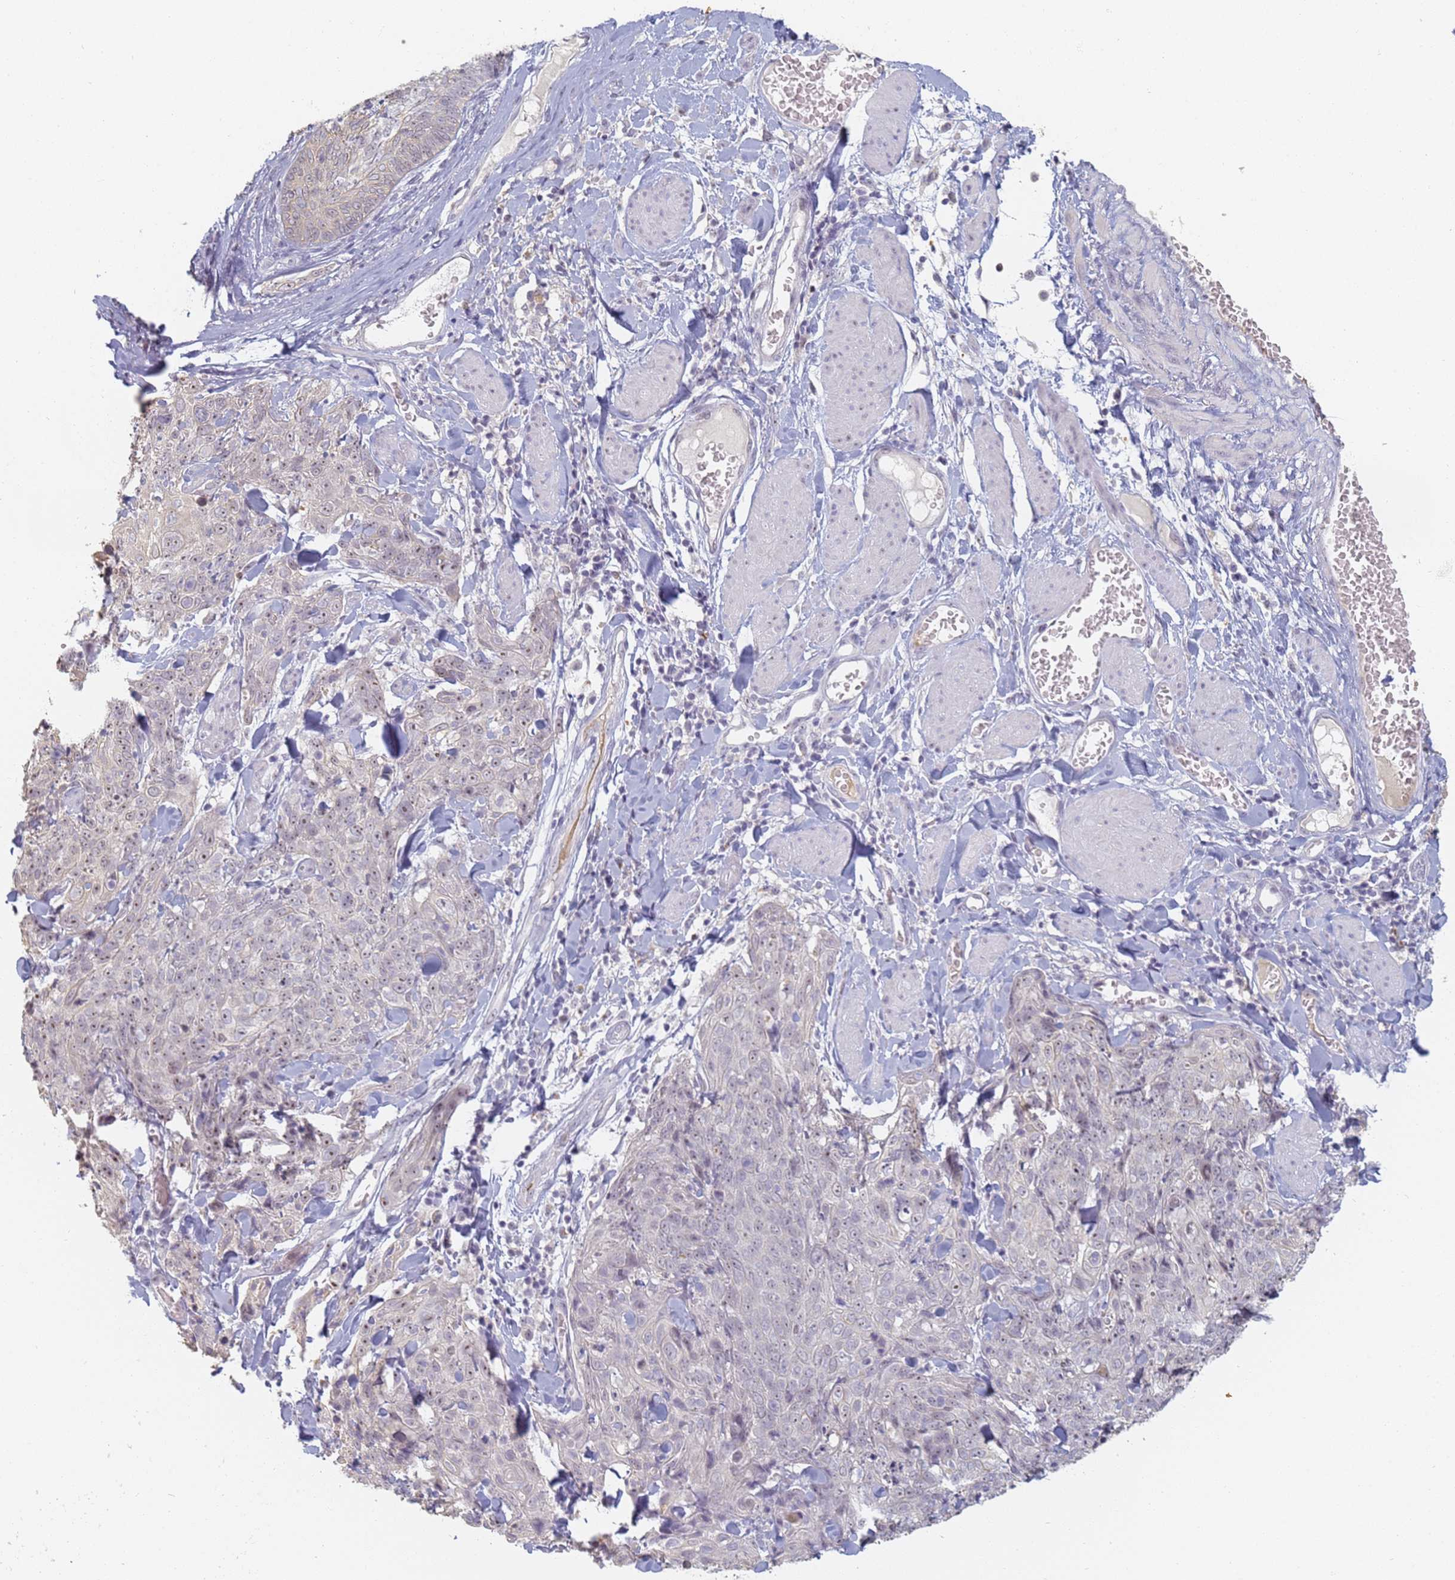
{"staining": {"intensity": "weak", "quantity": "25%-75%", "location": "nuclear"}, "tissue": "skin cancer", "cell_type": "Tumor cells", "image_type": "cancer", "snomed": [{"axis": "morphology", "description": "Squamous cell carcinoma, NOS"}, {"axis": "topography", "description": "Skin"}, {"axis": "topography", "description": "Vulva"}], "caption": "Human skin cancer (squamous cell carcinoma) stained with a brown dye shows weak nuclear positive staining in approximately 25%-75% of tumor cells.", "gene": "SLC38A9", "patient": {"sex": "female", "age": 85}}